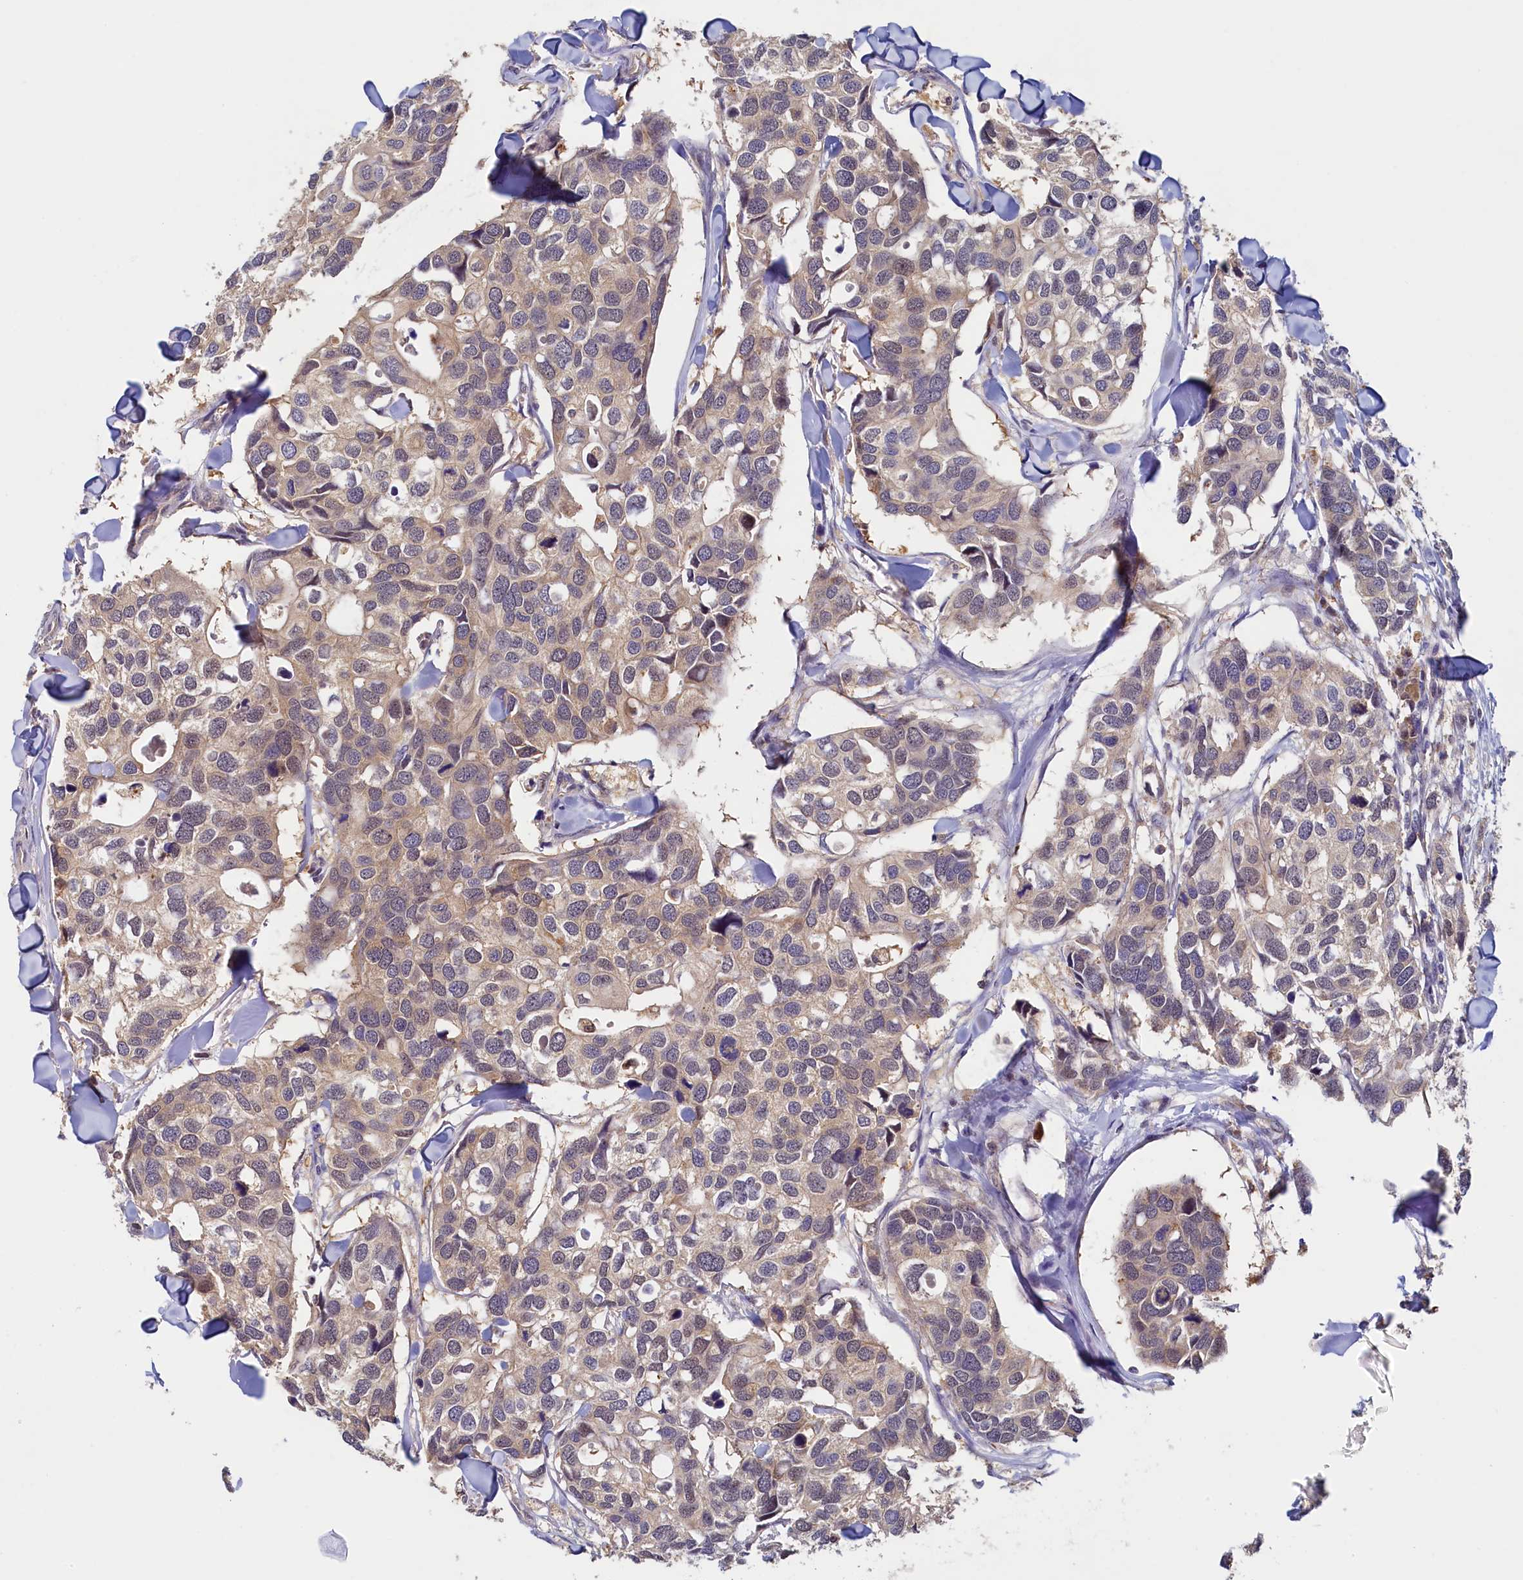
{"staining": {"intensity": "weak", "quantity": ">75%", "location": "cytoplasmic/membranous"}, "tissue": "breast cancer", "cell_type": "Tumor cells", "image_type": "cancer", "snomed": [{"axis": "morphology", "description": "Duct carcinoma"}, {"axis": "topography", "description": "Breast"}], "caption": "There is low levels of weak cytoplasmic/membranous expression in tumor cells of breast cancer, as demonstrated by immunohistochemical staining (brown color).", "gene": "PAAF1", "patient": {"sex": "female", "age": 83}}